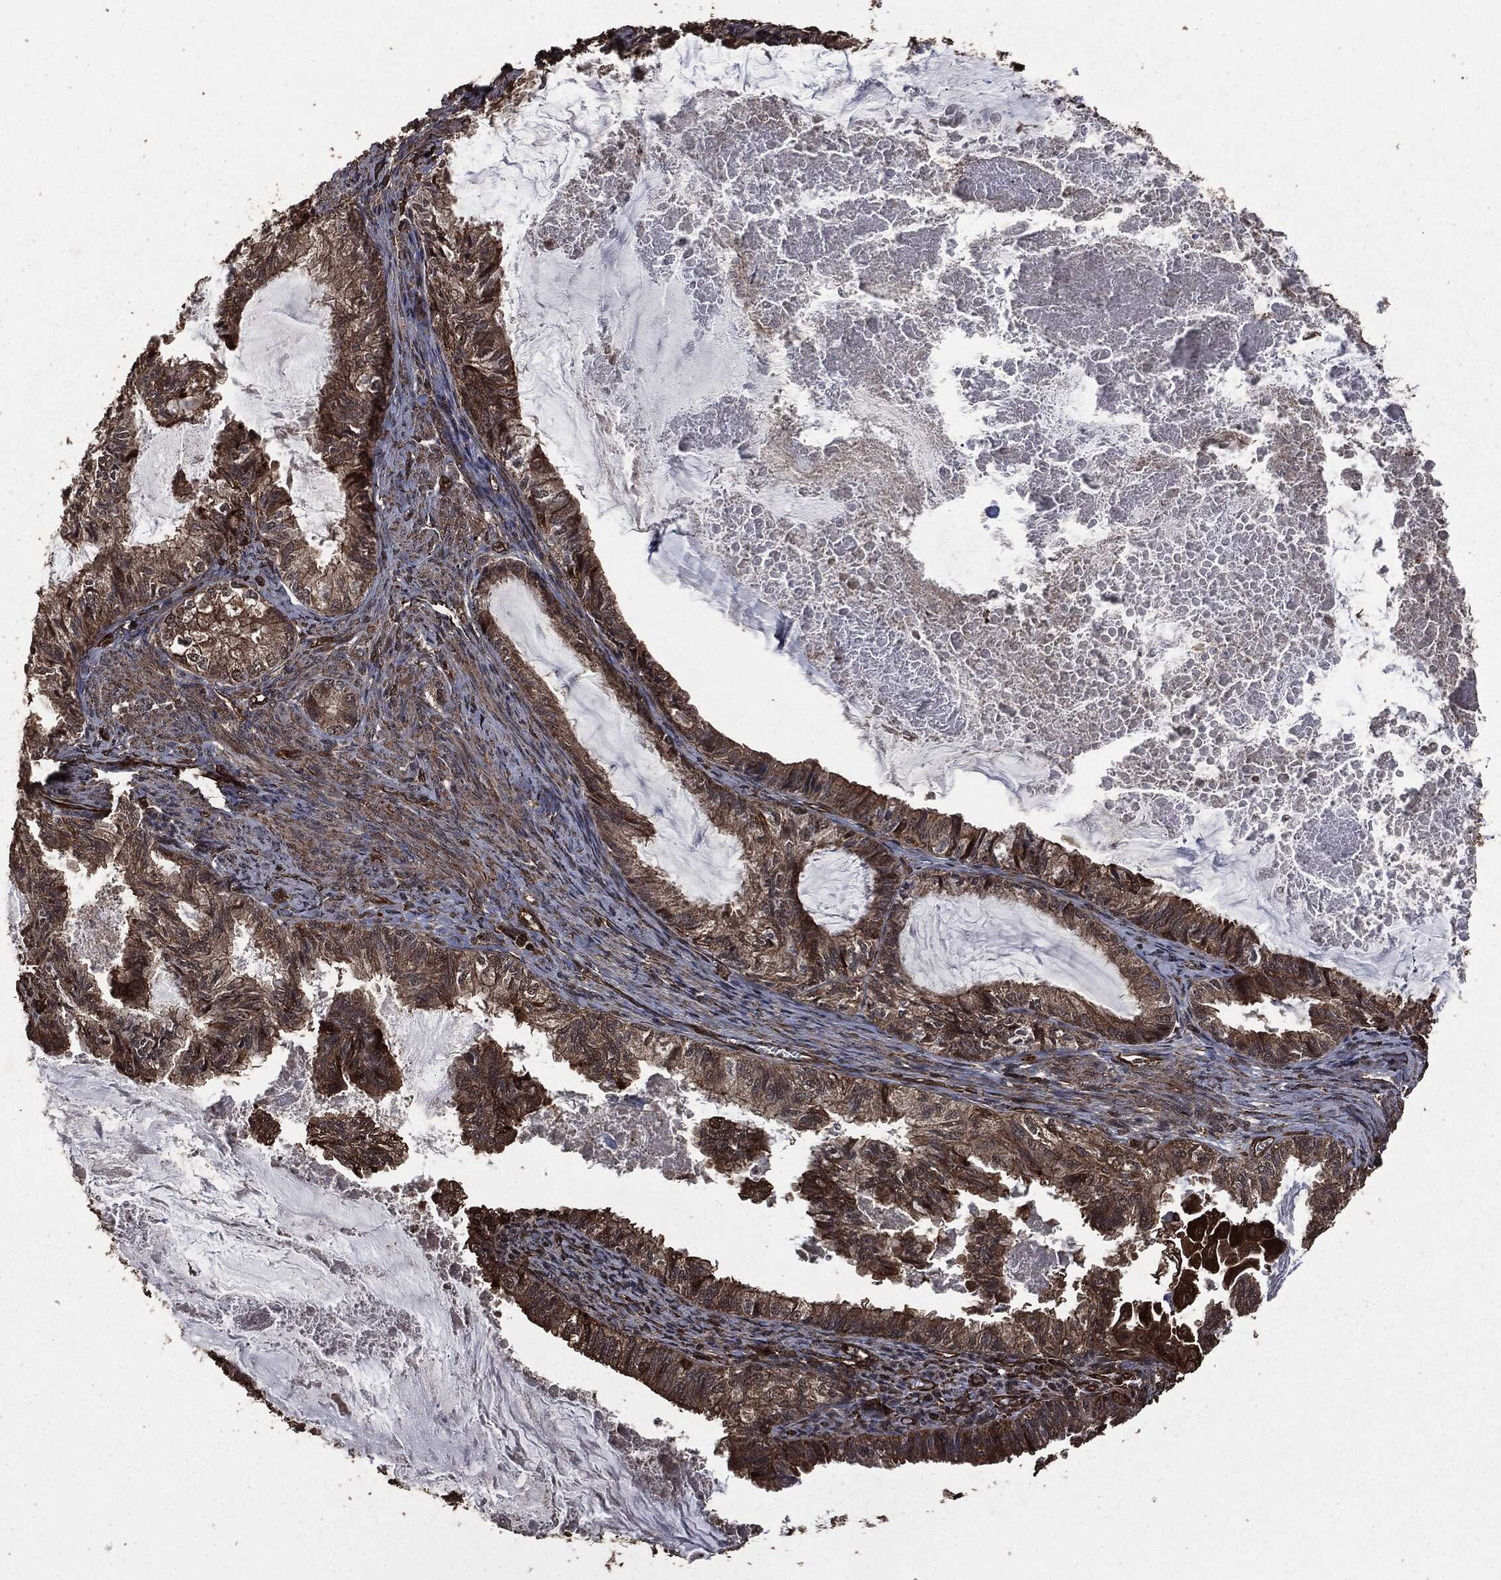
{"staining": {"intensity": "strong", "quantity": "<25%", "location": "cytoplasmic/membranous"}, "tissue": "endometrial cancer", "cell_type": "Tumor cells", "image_type": "cancer", "snomed": [{"axis": "morphology", "description": "Adenocarcinoma, NOS"}, {"axis": "topography", "description": "Endometrium"}], "caption": "Immunohistochemistry (IHC) micrograph of human adenocarcinoma (endometrial) stained for a protein (brown), which exhibits medium levels of strong cytoplasmic/membranous staining in approximately <25% of tumor cells.", "gene": "HRAS", "patient": {"sex": "female", "age": 86}}